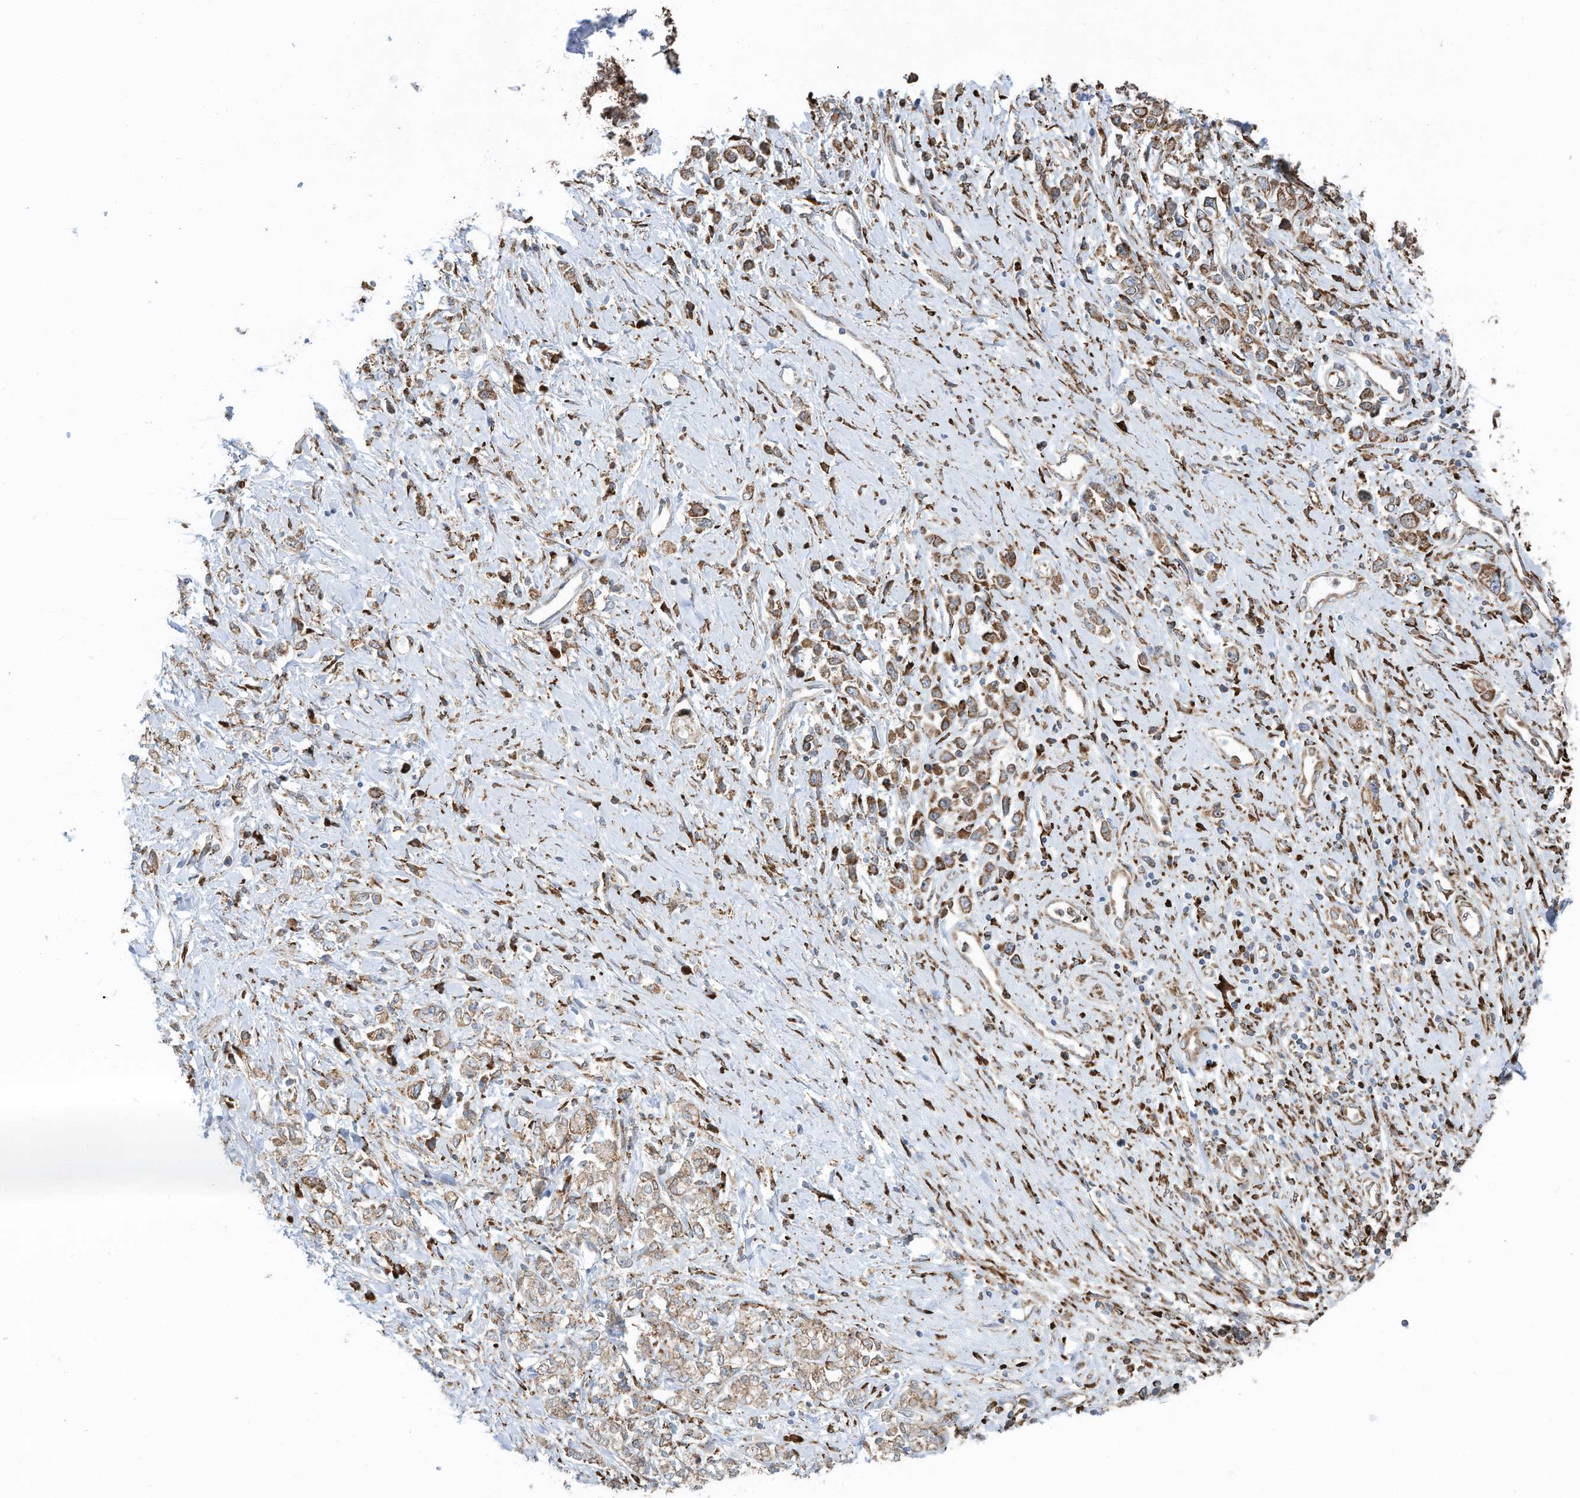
{"staining": {"intensity": "moderate", "quantity": ">75%", "location": "cytoplasmic/membranous"}, "tissue": "stomach cancer", "cell_type": "Tumor cells", "image_type": "cancer", "snomed": [{"axis": "morphology", "description": "Adenocarcinoma, NOS"}, {"axis": "topography", "description": "Stomach"}], "caption": "Immunohistochemical staining of human stomach adenocarcinoma displays moderate cytoplasmic/membranous protein expression in approximately >75% of tumor cells.", "gene": "ZNF354C", "patient": {"sex": "female", "age": 76}}